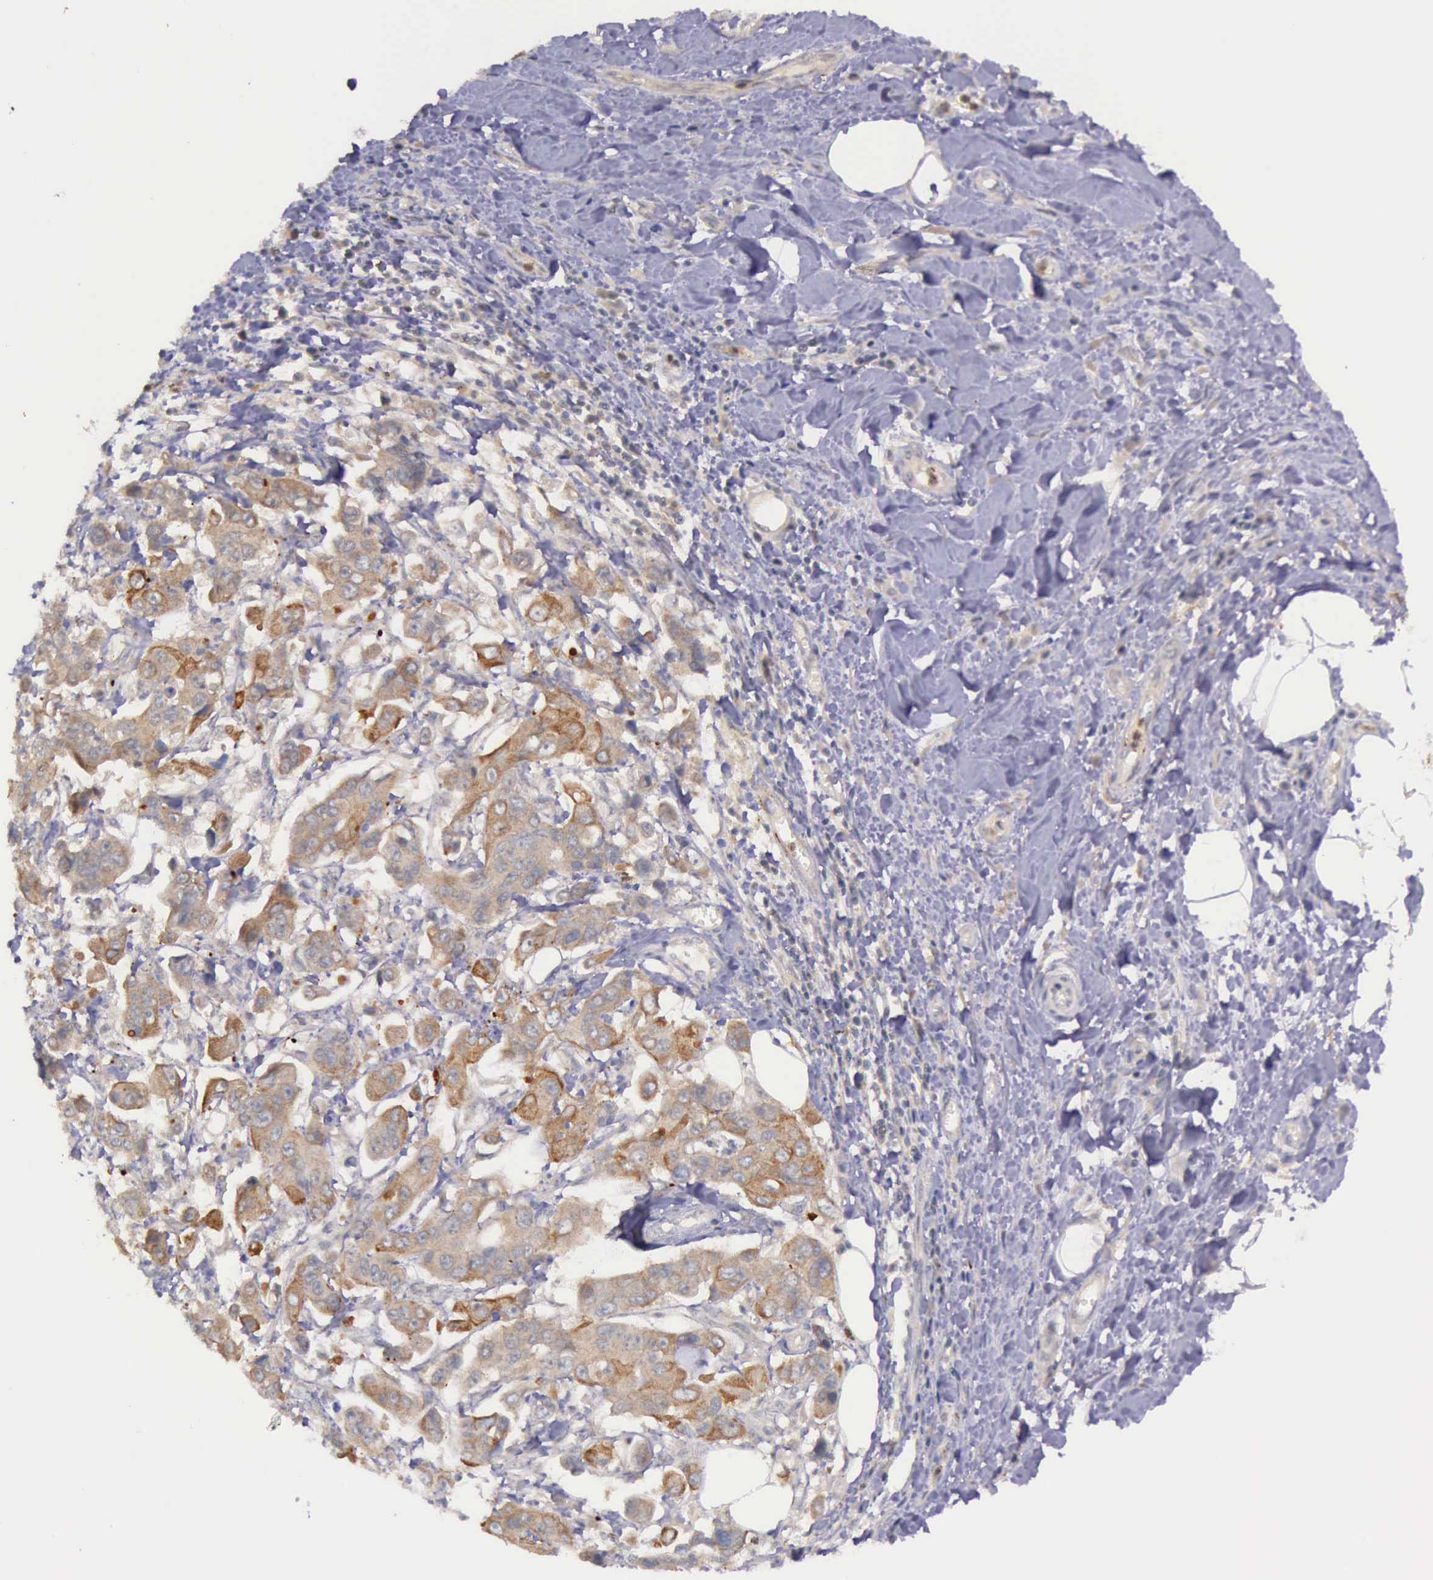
{"staining": {"intensity": "strong", "quantity": ">75%", "location": "cytoplasmic/membranous"}, "tissue": "stomach cancer", "cell_type": "Tumor cells", "image_type": "cancer", "snomed": [{"axis": "morphology", "description": "Adenocarcinoma, NOS"}, {"axis": "topography", "description": "Stomach, upper"}], "caption": "A photomicrograph of stomach cancer stained for a protein displays strong cytoplasmic/membranous brown staining in tumor cells. The protein is stained brown, and the nuclei are stained in blue (DAB (3,3'-diaminobenzidine) IHC with brightfield microscopy, high magnification).", "gene": "PRICKLE3", "patient": {"sex": "male", "age": 80}}